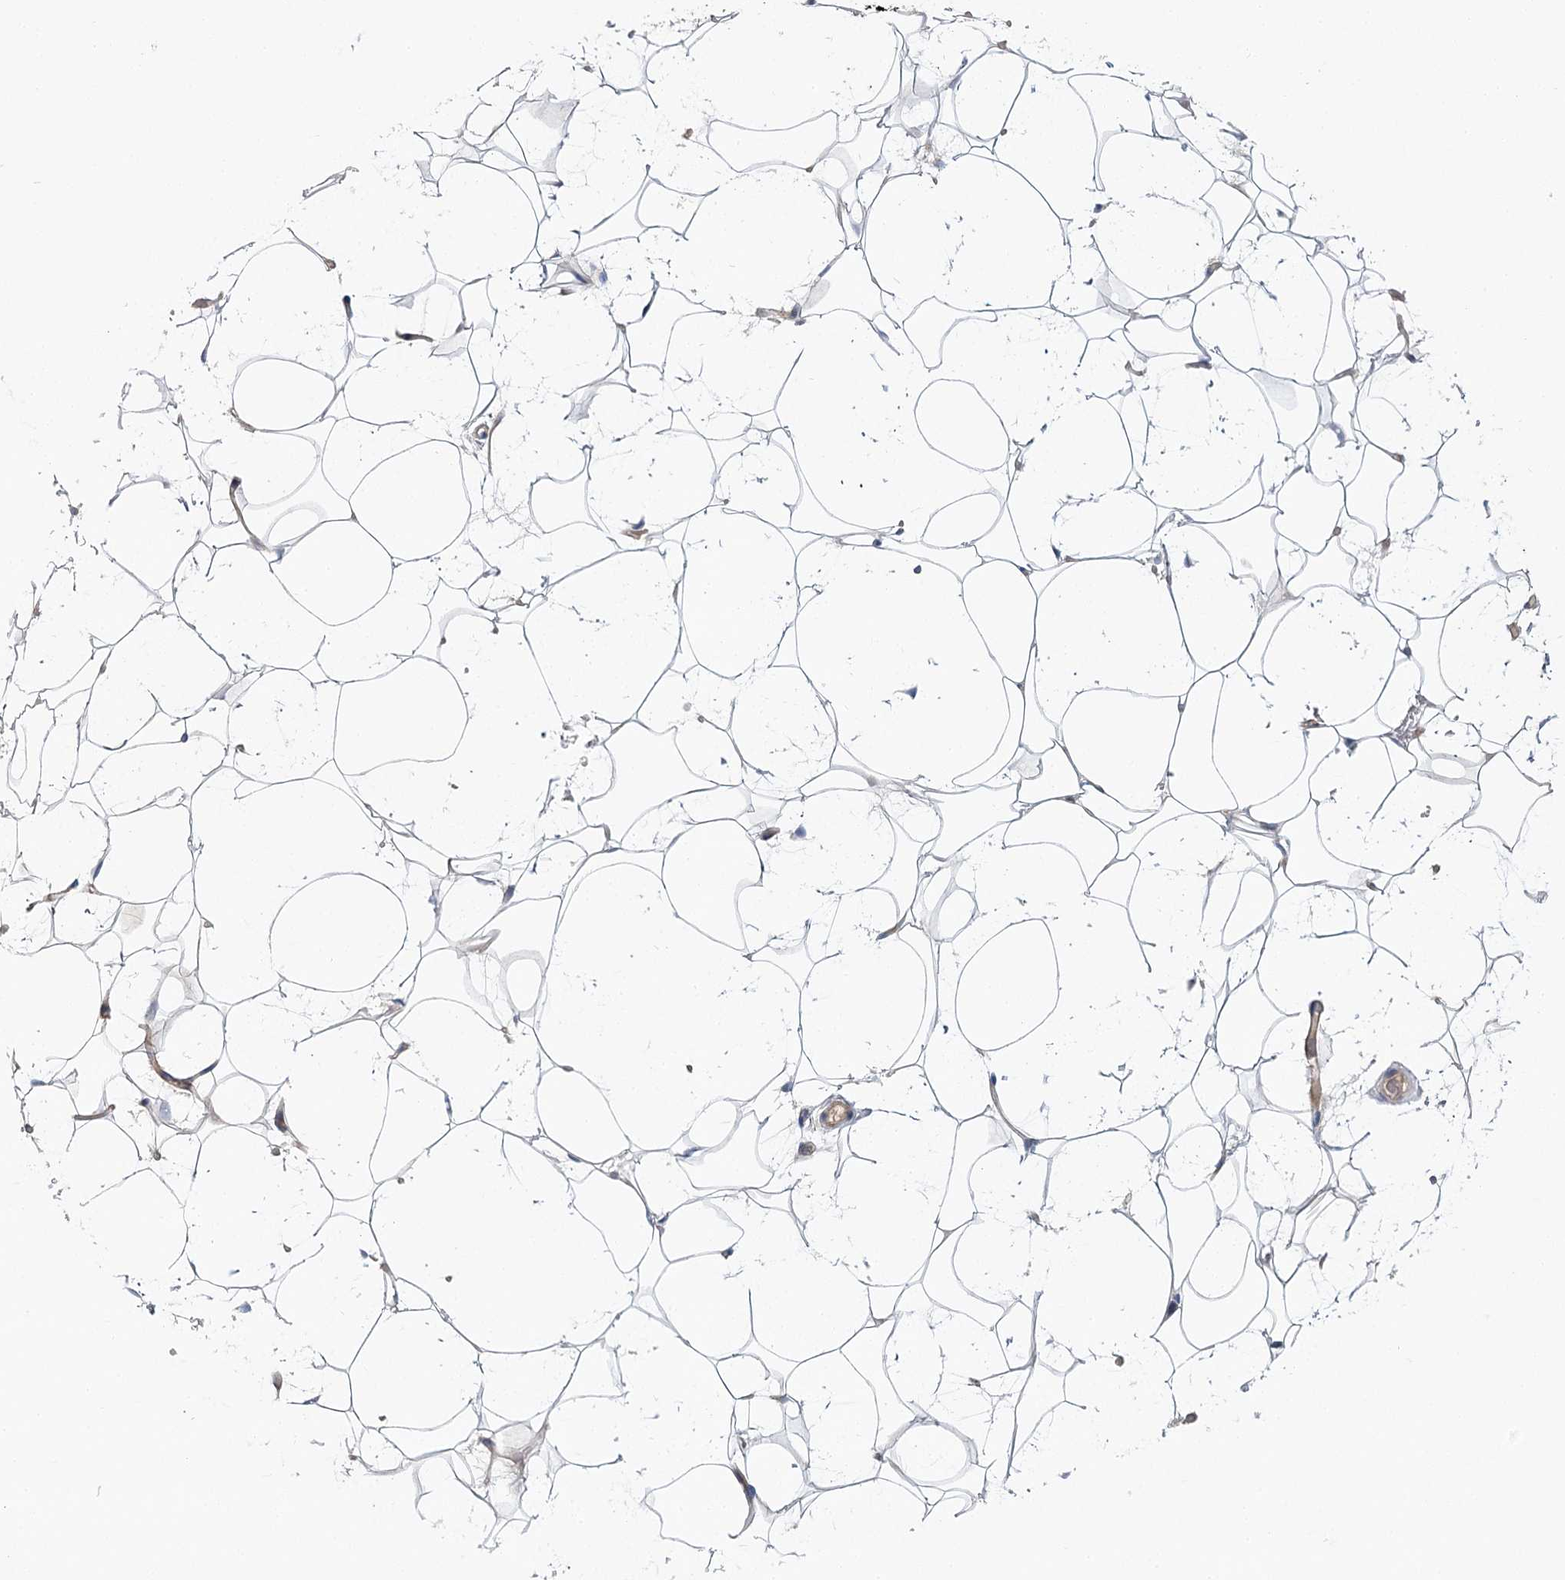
{"staining": {"intensity": "negative", "quantity": "none", "location": "none"}, "tissue": "adipose tissue", "cell_type": "Adipocytes", "image_type": "normal", "snomed": [{"axis": "morphology", "description": "Normal tissue, NOS"}, {"axis": "topography", "description": "Breast"}], "caption": "This is an IHC histopathology image of unremarkable adipose tissue. There is no positivity in adipocytes.", "gene": "C11orf52", "patient": {"sex": "female", "age": 26}}